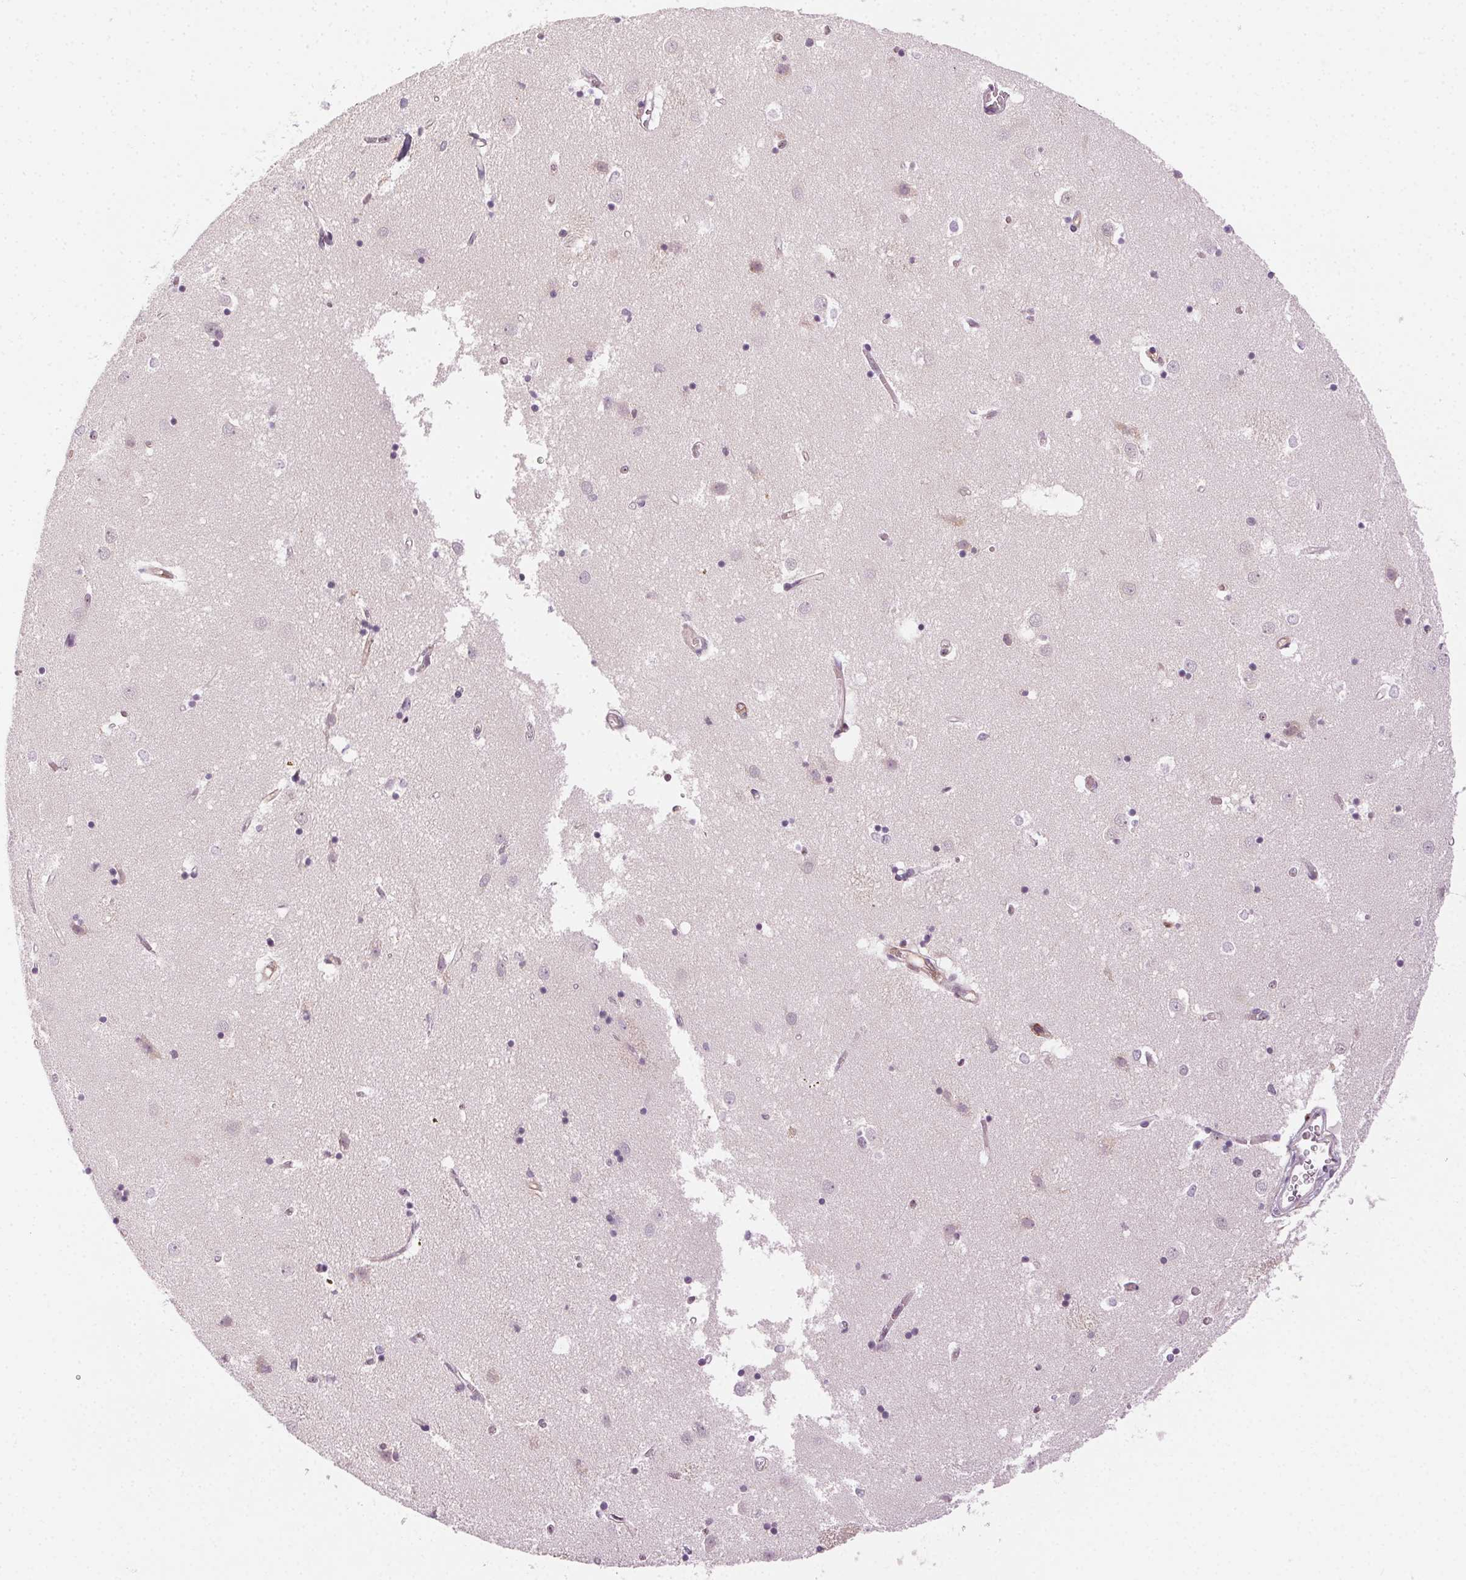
{"staining": {"intensity": "weak", "quantity": "<25%", "location": "nuclear"}, "tissue": "caudate", "cell_type": "Glial cells", "image_type": "normal", "snomed": [{"axis": "morphology", "description": "Normal tissue, NOS"}, {"axis": "topography", "description": "Lateral ventricle wall"}], "caption": "Protein analysis of normal caudate shows no significant staining in glial cells. Brightfield microscopy of immunohistochemistry (IHC) stained with DAB (brown) and hematoxylin (blue), captured at high magnification.", "gene": "AIF1L", "patient": {"sex": "male", "age": 54}}